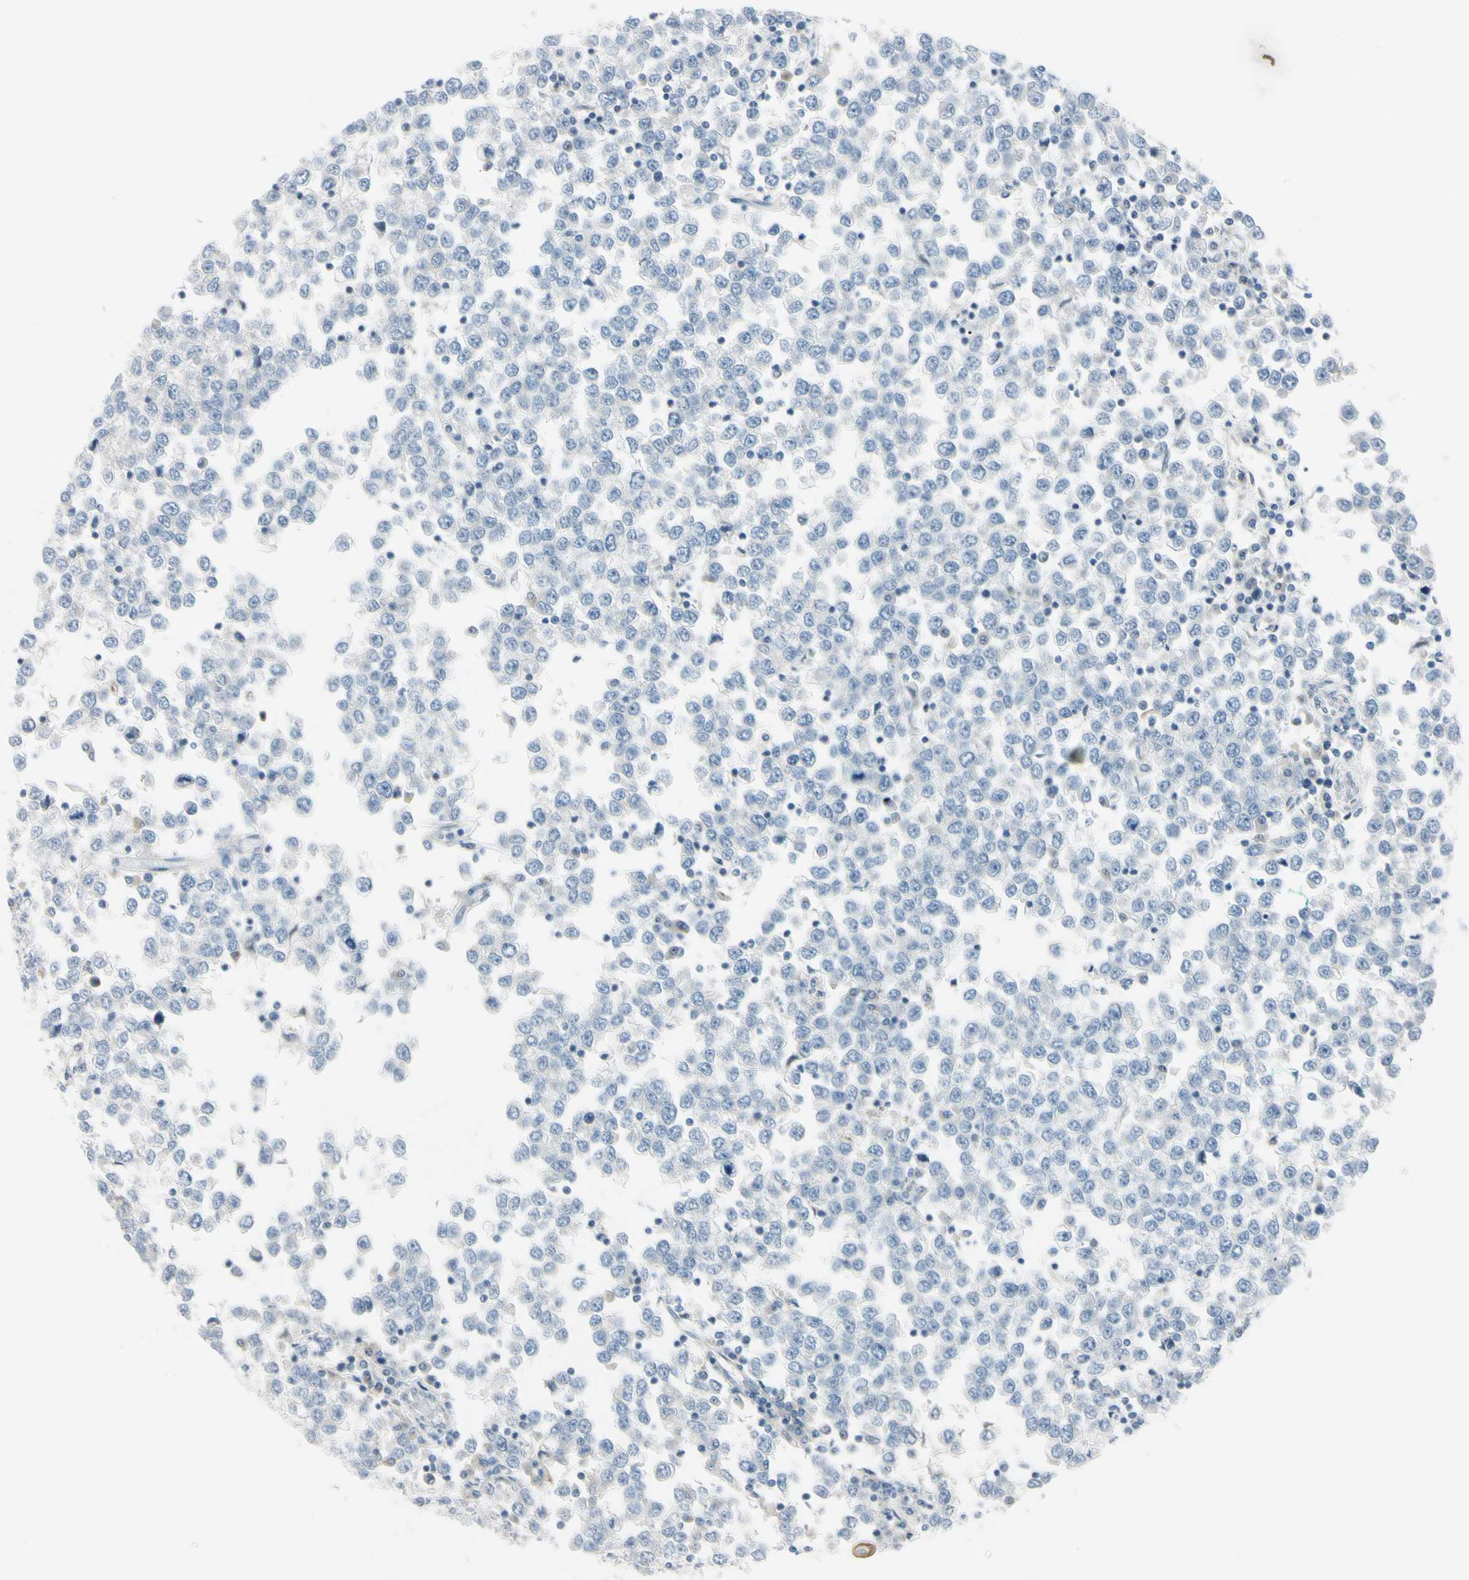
{"staining": {"intensity": "negative", "quantity": "none", "location": "none"}, "tissue": "testis cancer", "cell_type": "Tumor cells", "image_type": "cancer", "snomed": [{"axis": "morphology", "description": "Seminoma, NOS"}, {"axis": "topography", "description": "Testis"}], "caption": "Immunohistochemical staining of testis cancer (seminoma) shows no significant expression in tumor cells.", "gene": "ASB9", "patient": {"sex": "male", "age": 65}}